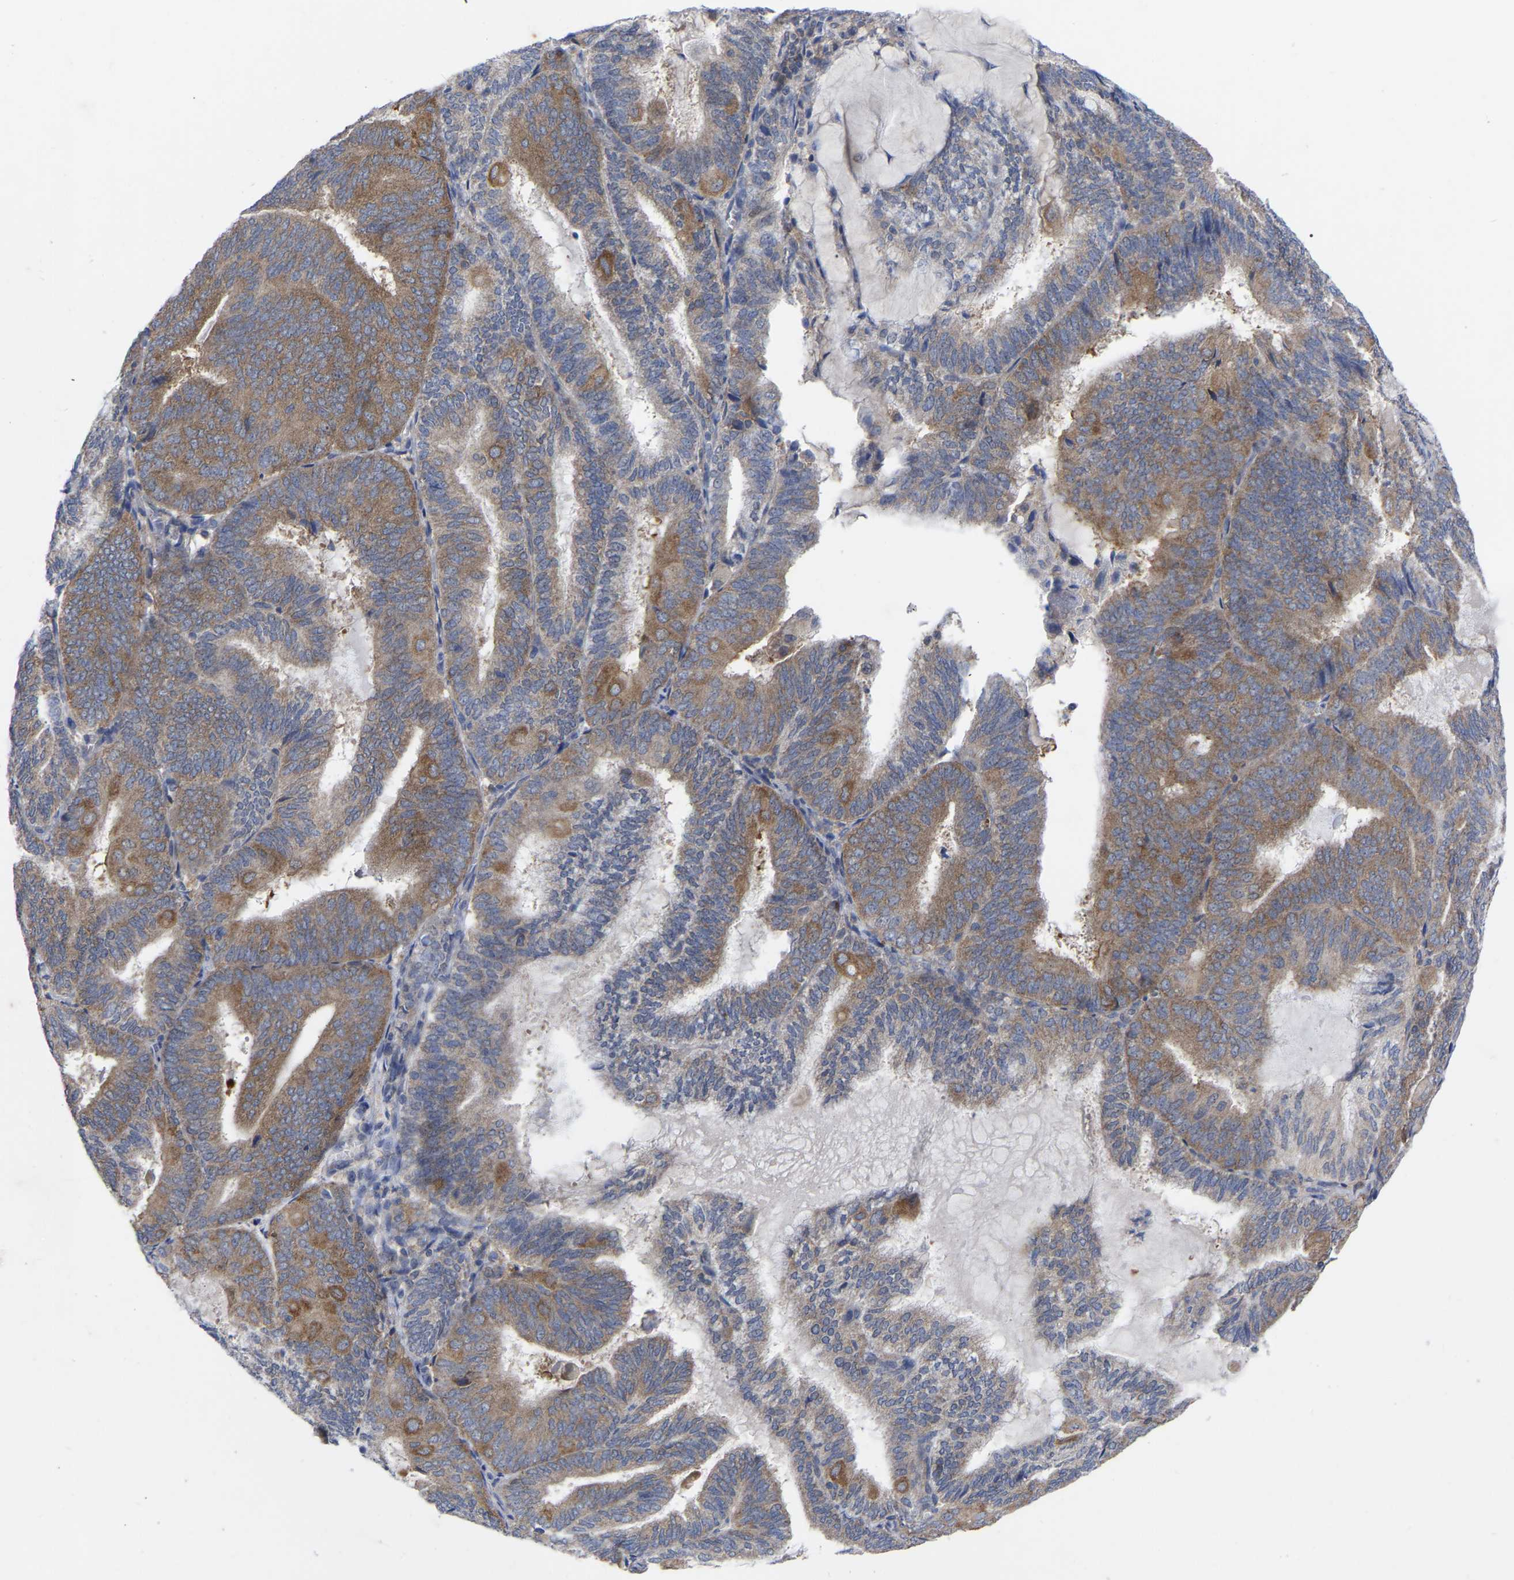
{"staining": {"intensity": "moderate", "quantity": ">75%", "location": "cytoplasmic/membranous"}, "tissue": "endometrial cancer", "cell_type": "Tumor cells", "image_type": "cancer", "snomed": [{"axis": "morphology", "description": "Adenocarcinoma, NOS"}, {"axis": "topography", "description": "Endometrium"}], "caption": "The immunohistochemical stain shows moderate cytoplasmic/membranous staining in tumor cells of endometrial cancer (adenocarcinoma) tissue. Ihc stains the protein in brown and the nuclei are stained blue.", "gene": "TCP1", "patient": {"sex": "female", "age": 81}}